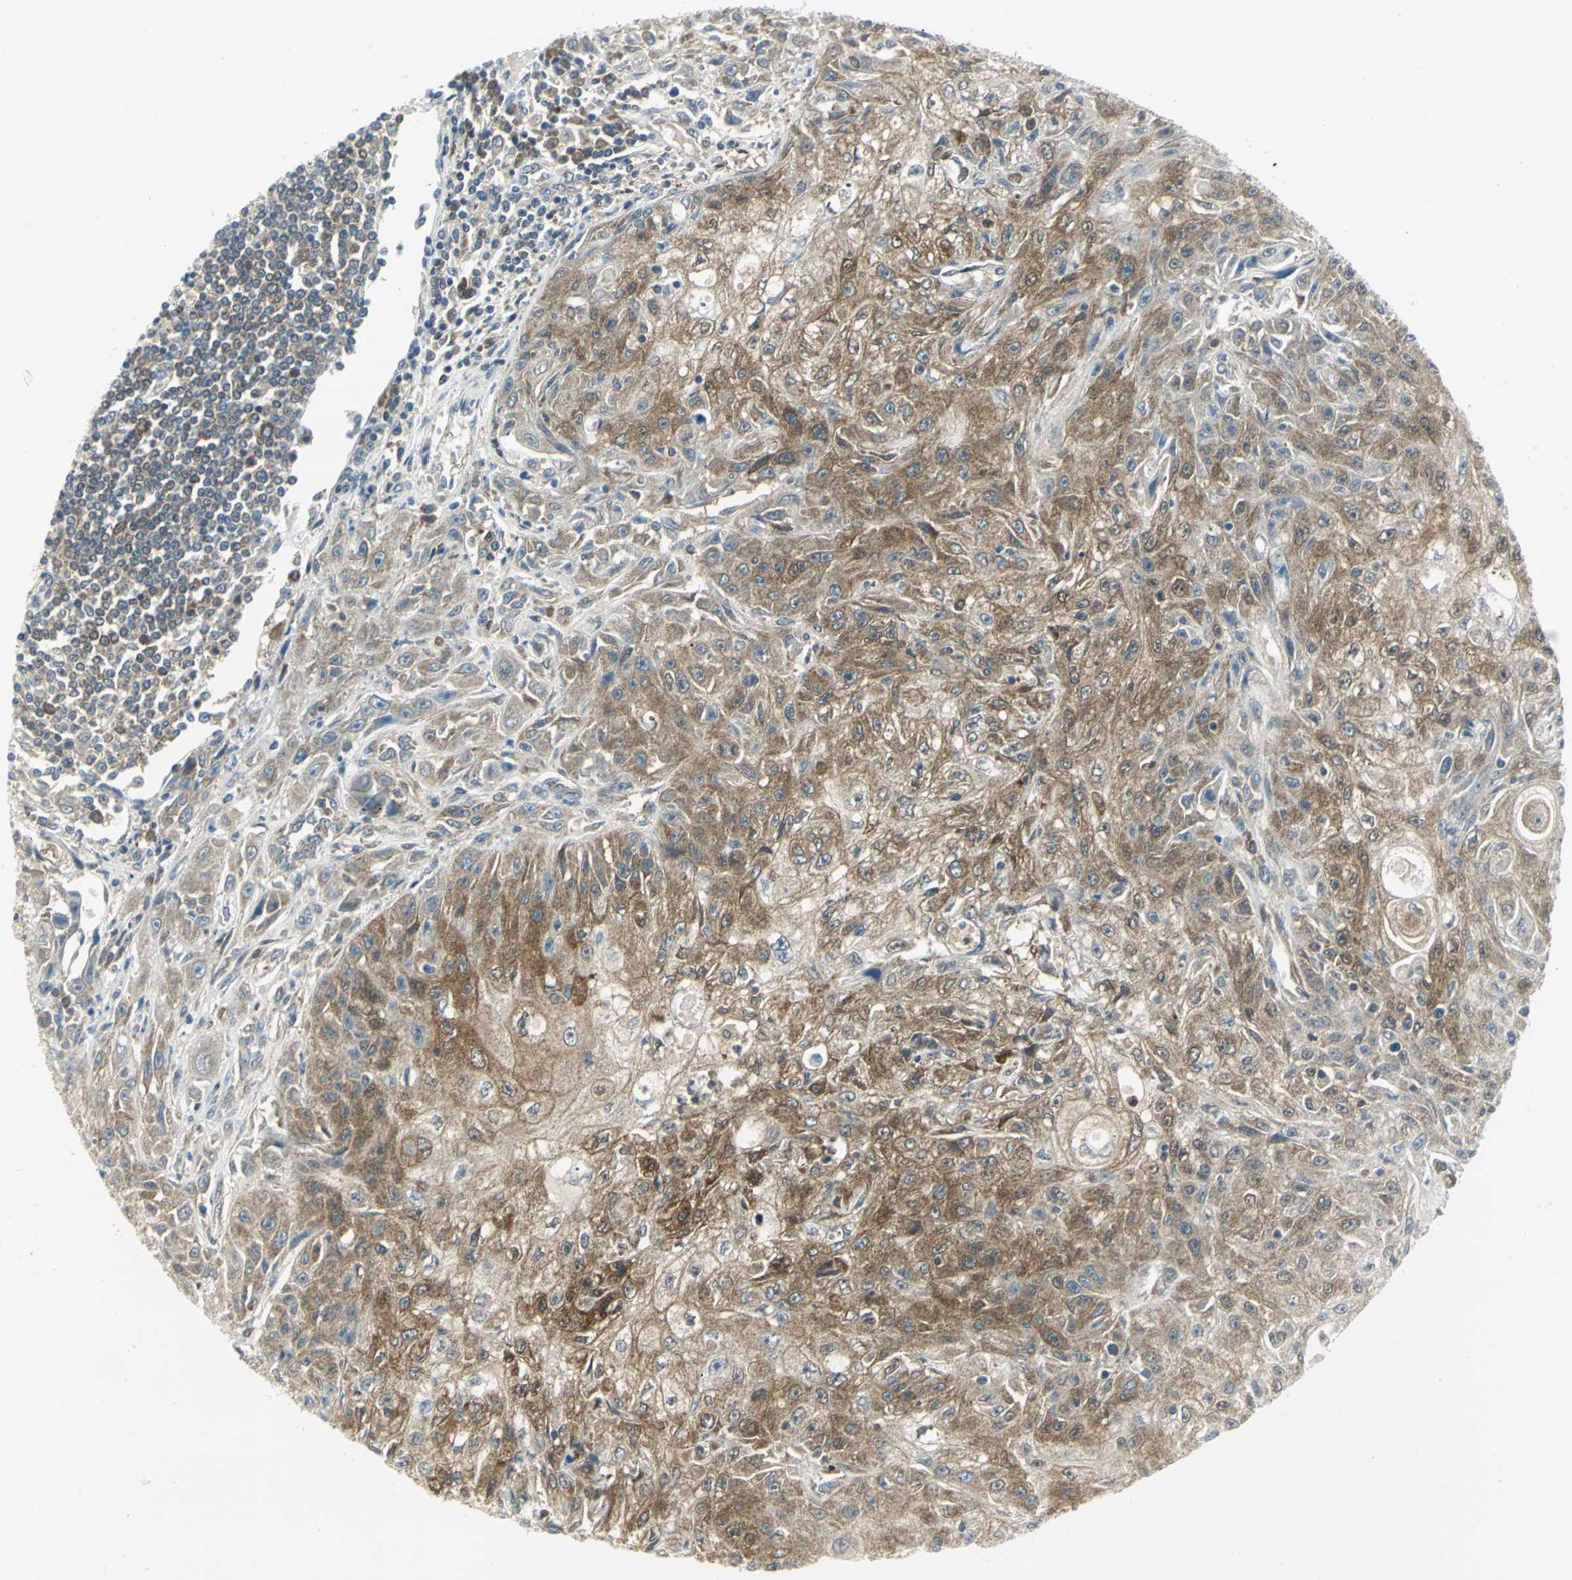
{"staining": {"intensity": "moderate", "quantity": ">75%", "location": "cytoplasmic/membranous"}, "tissue": "skin cancer", "cell_type": "Tumor cells", "image_type": "cancer", "snomed": [{"axis": "morphology", "description": "Squamous cell carcinoma, NOS"}, {"axis": "topography", "description": "Skin"}], "caption": "Tumor cells demonstrate medium levels of moderate cytoplasmic/membranous expression in about >75% of cells in skin cancer.", "gene": "ALDOA", "patient": {"sex": "male", "age": 75}}